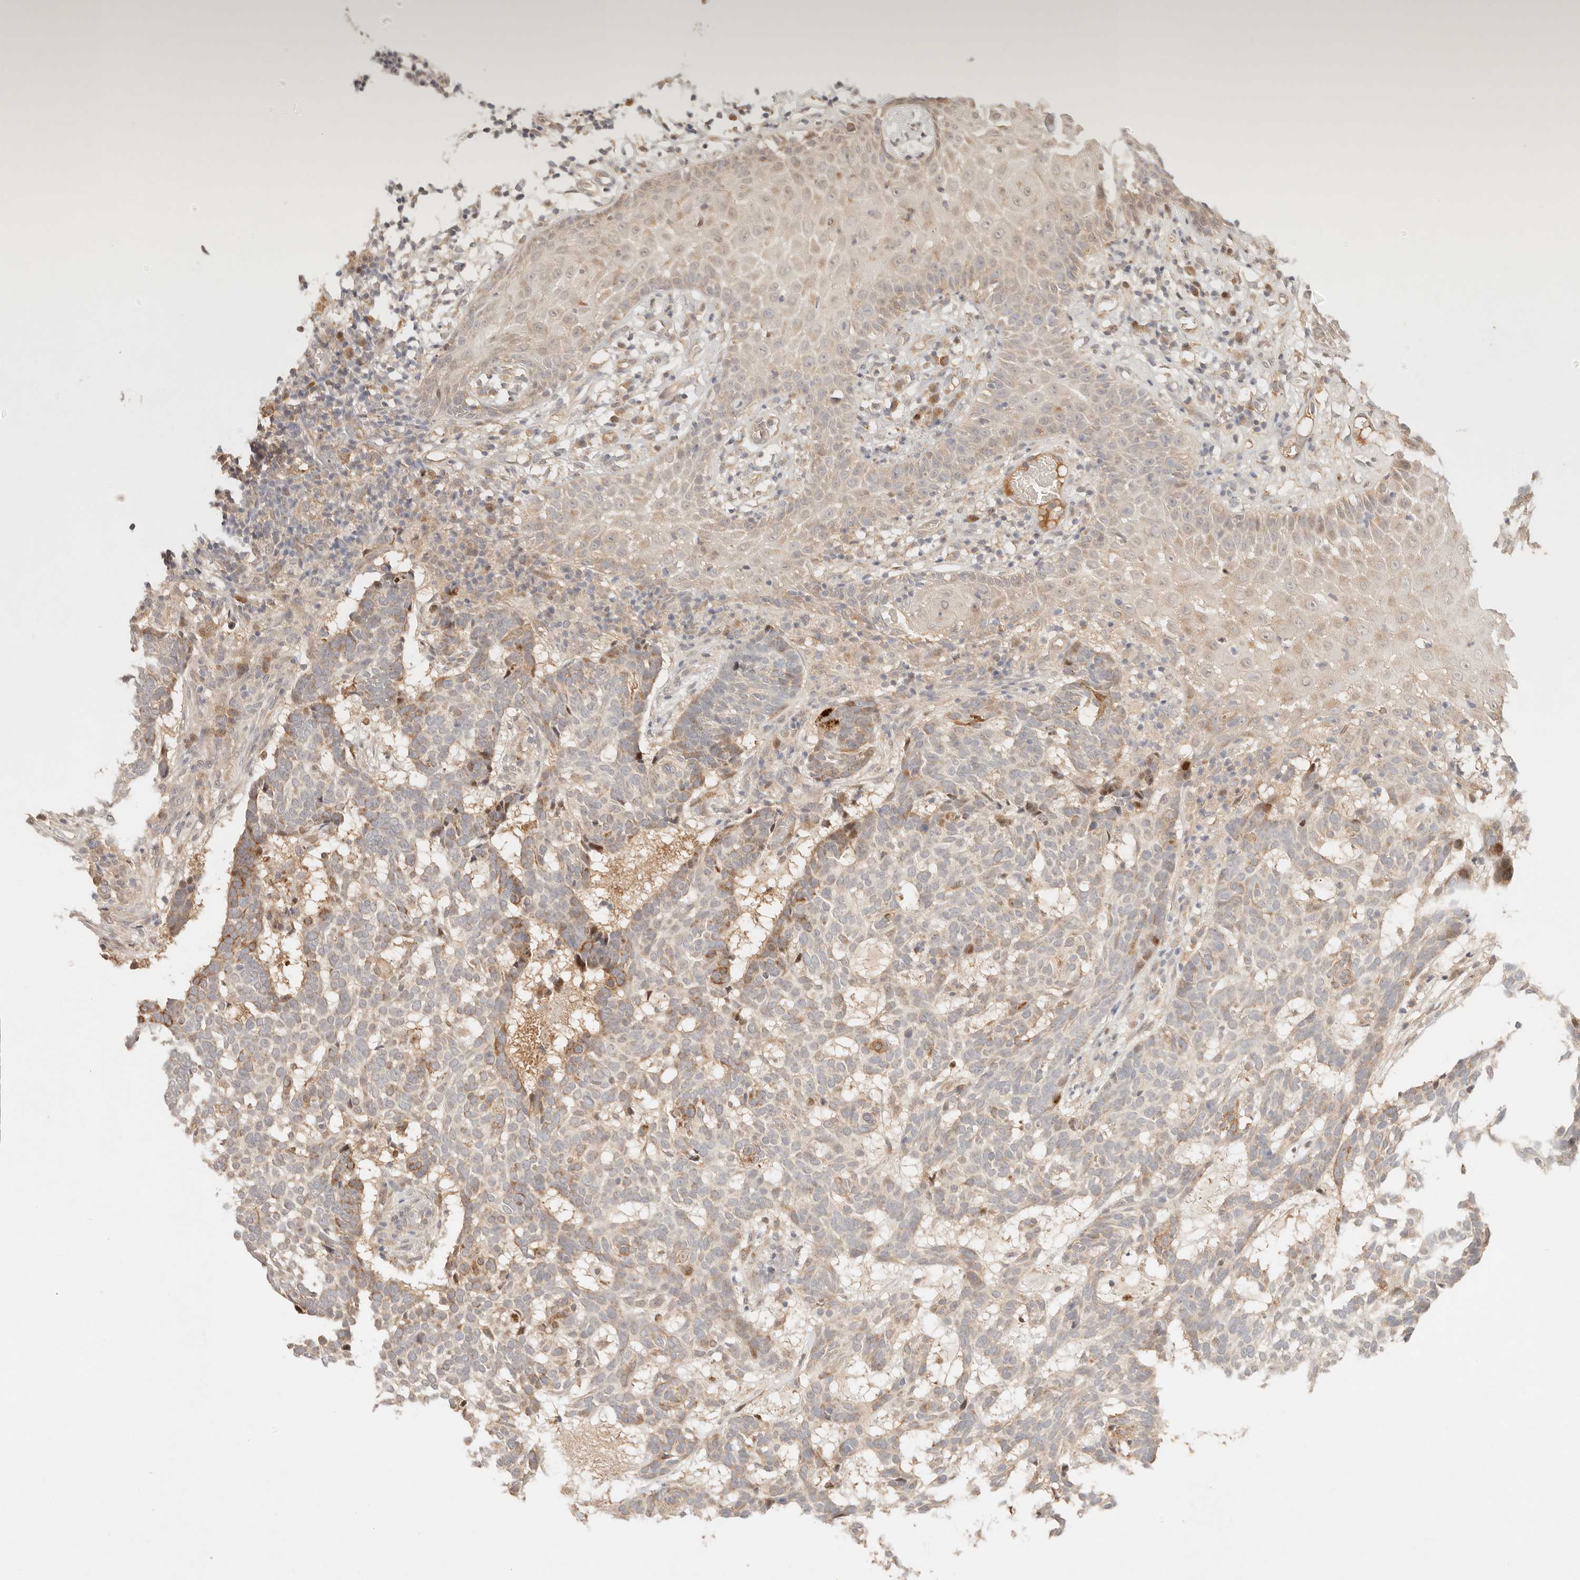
{"staining": {"intensity": "moderate", "quantity": "25%-75%", "location": "cytoplasmic/membranous"}, "tissue": "skin cancer", "cell_type": "Tumor cells", "image_type": "cancer", "snomed": [{"axis": "morphology", "description": "Basal cell carcinoma"}, {"axis": "topography", "description": "Skin"}], "caption": "A brown stain highlights moderate cytoplasmic/membranous staining of a protein in human skin basal cell carcinoma tumor cells.", "gene": "PHLDA3", "patient": {"sex": "male", "age": 85}}